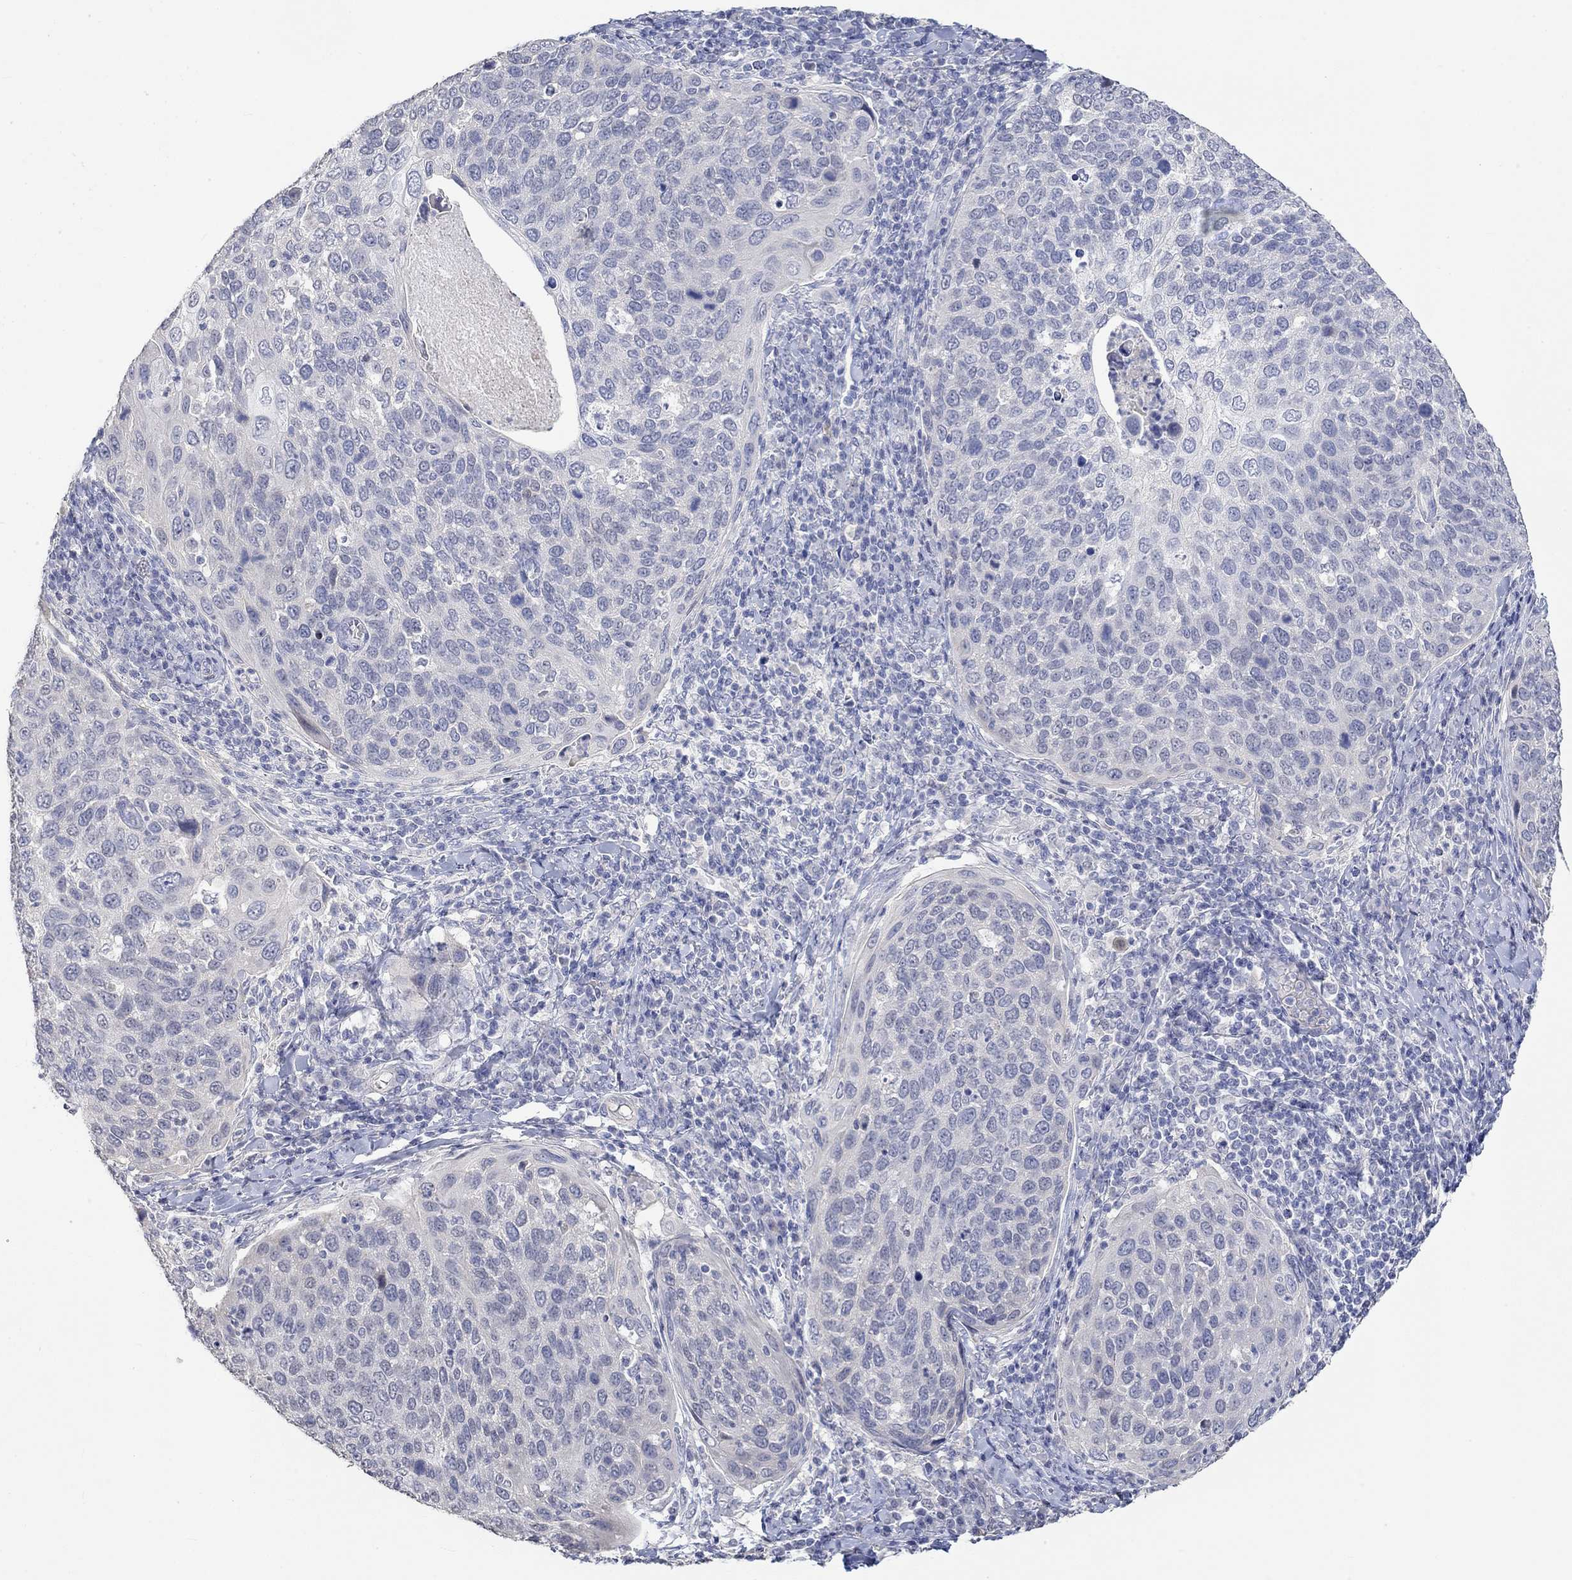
{"staining": {"intensity": "negative", "quantity": "none", "location": "none"}, "tissue": "cervical cancer", "cell_type": "Tumor cells", "image_type": "cancer", "snomed": [{"axis": "morphology", "description": "Squamous cell carcinoma, NOS"}, {"axis": "topography", "description": "Cervix"}], "caption": "Human cervical cancer stained for a protein using IHC displays no positivity in tumor cells.", "gene": "PNMA5", "patient": {"sex": "female", "age": 54}}